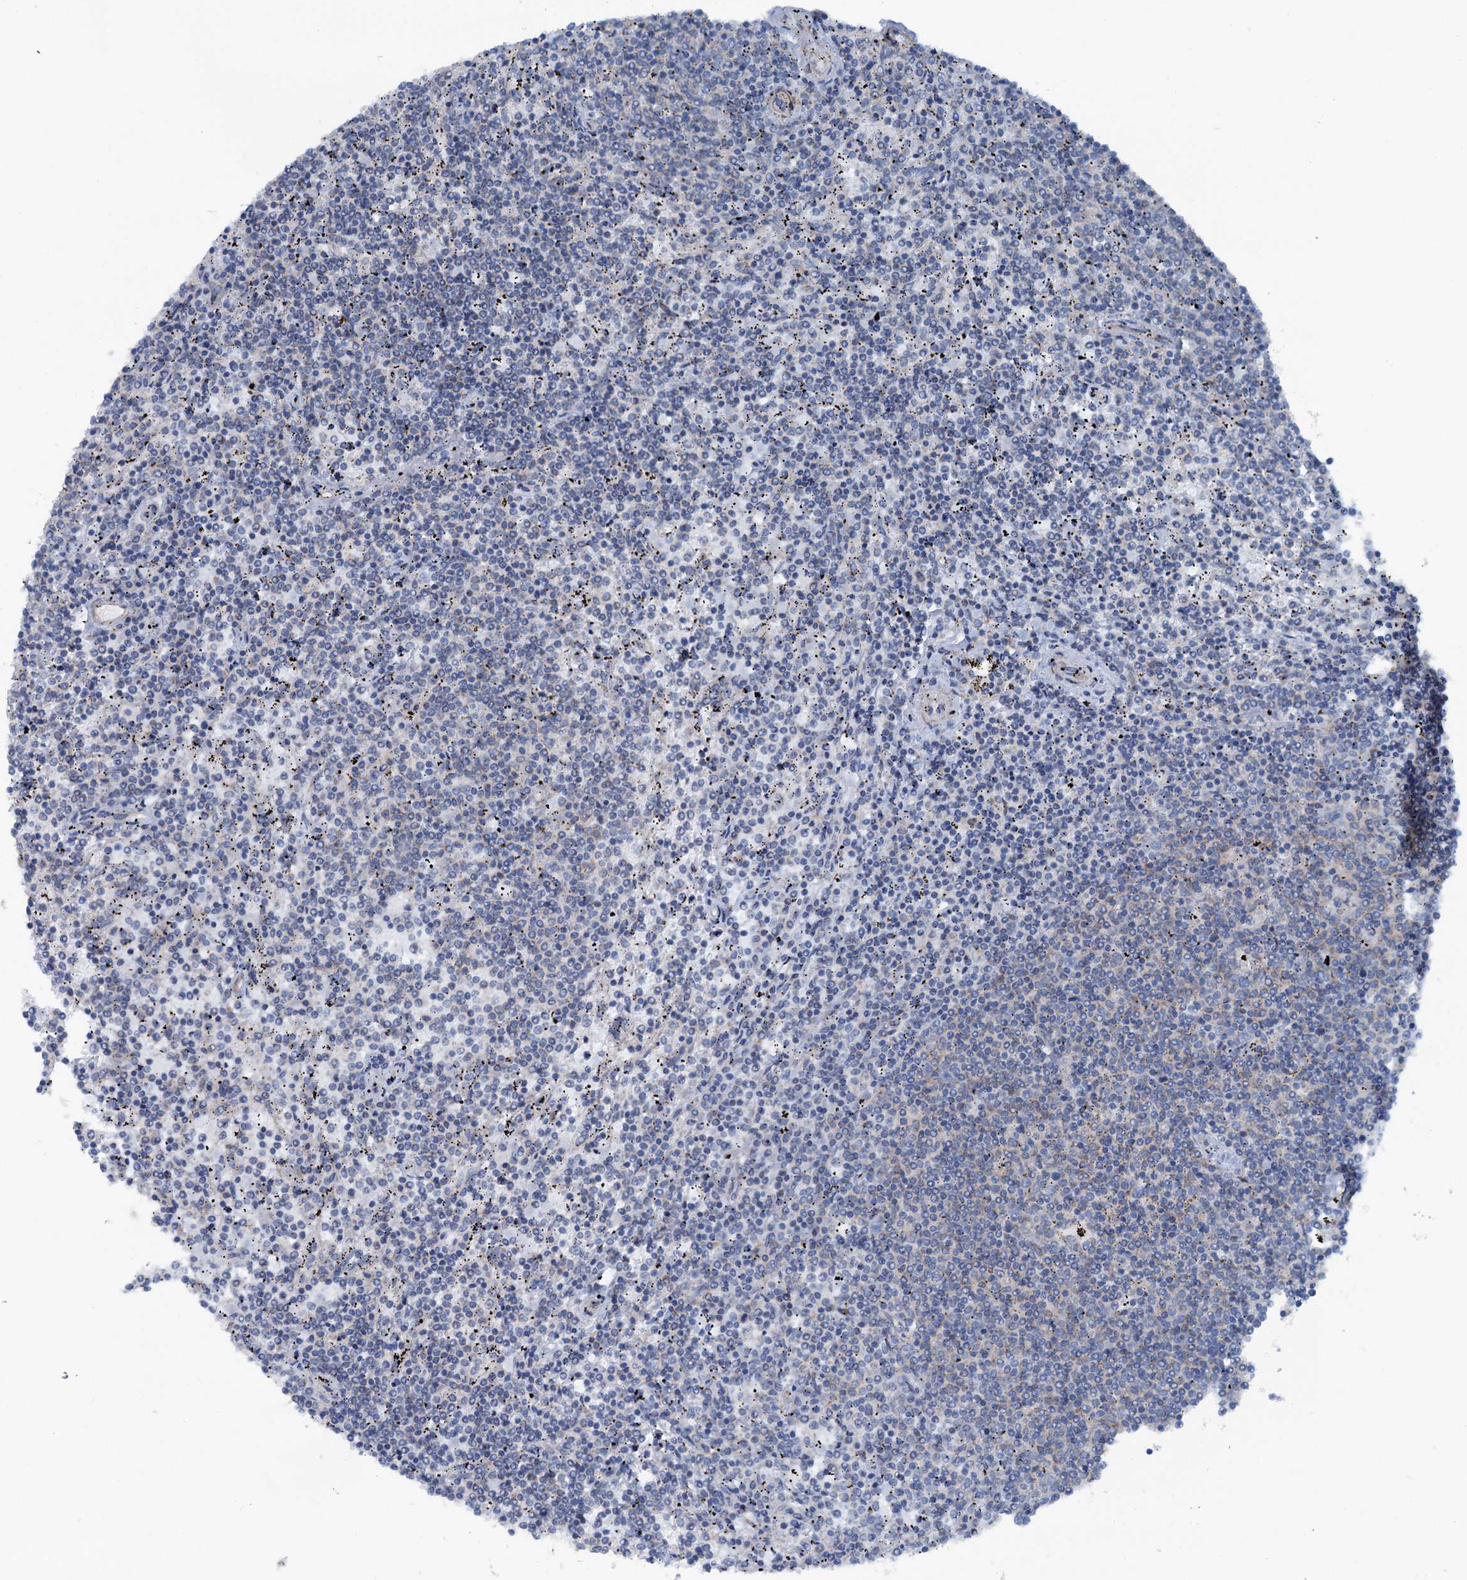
{"staining": {"intensity": "negative", "quantity": "none", "location": "none"}, "tissue": "lymphoma", "cell_type": "Tumor cells", "image_type": "cancer", "snomed": [{"axis": "morphology", "description": "Malignant lymphoma, non-Hodgkin's type, Low grade"}, {"axis": "topography", "description": "Spleen"}], "caption": "This image is of lymphoma stained with IHC to label a protein in brown with the nuclei are counter-stained blue. There is no expression in tumor cells.", "gene": "CALCOCO1", "patient": {"sex": "female", "age": 50}}